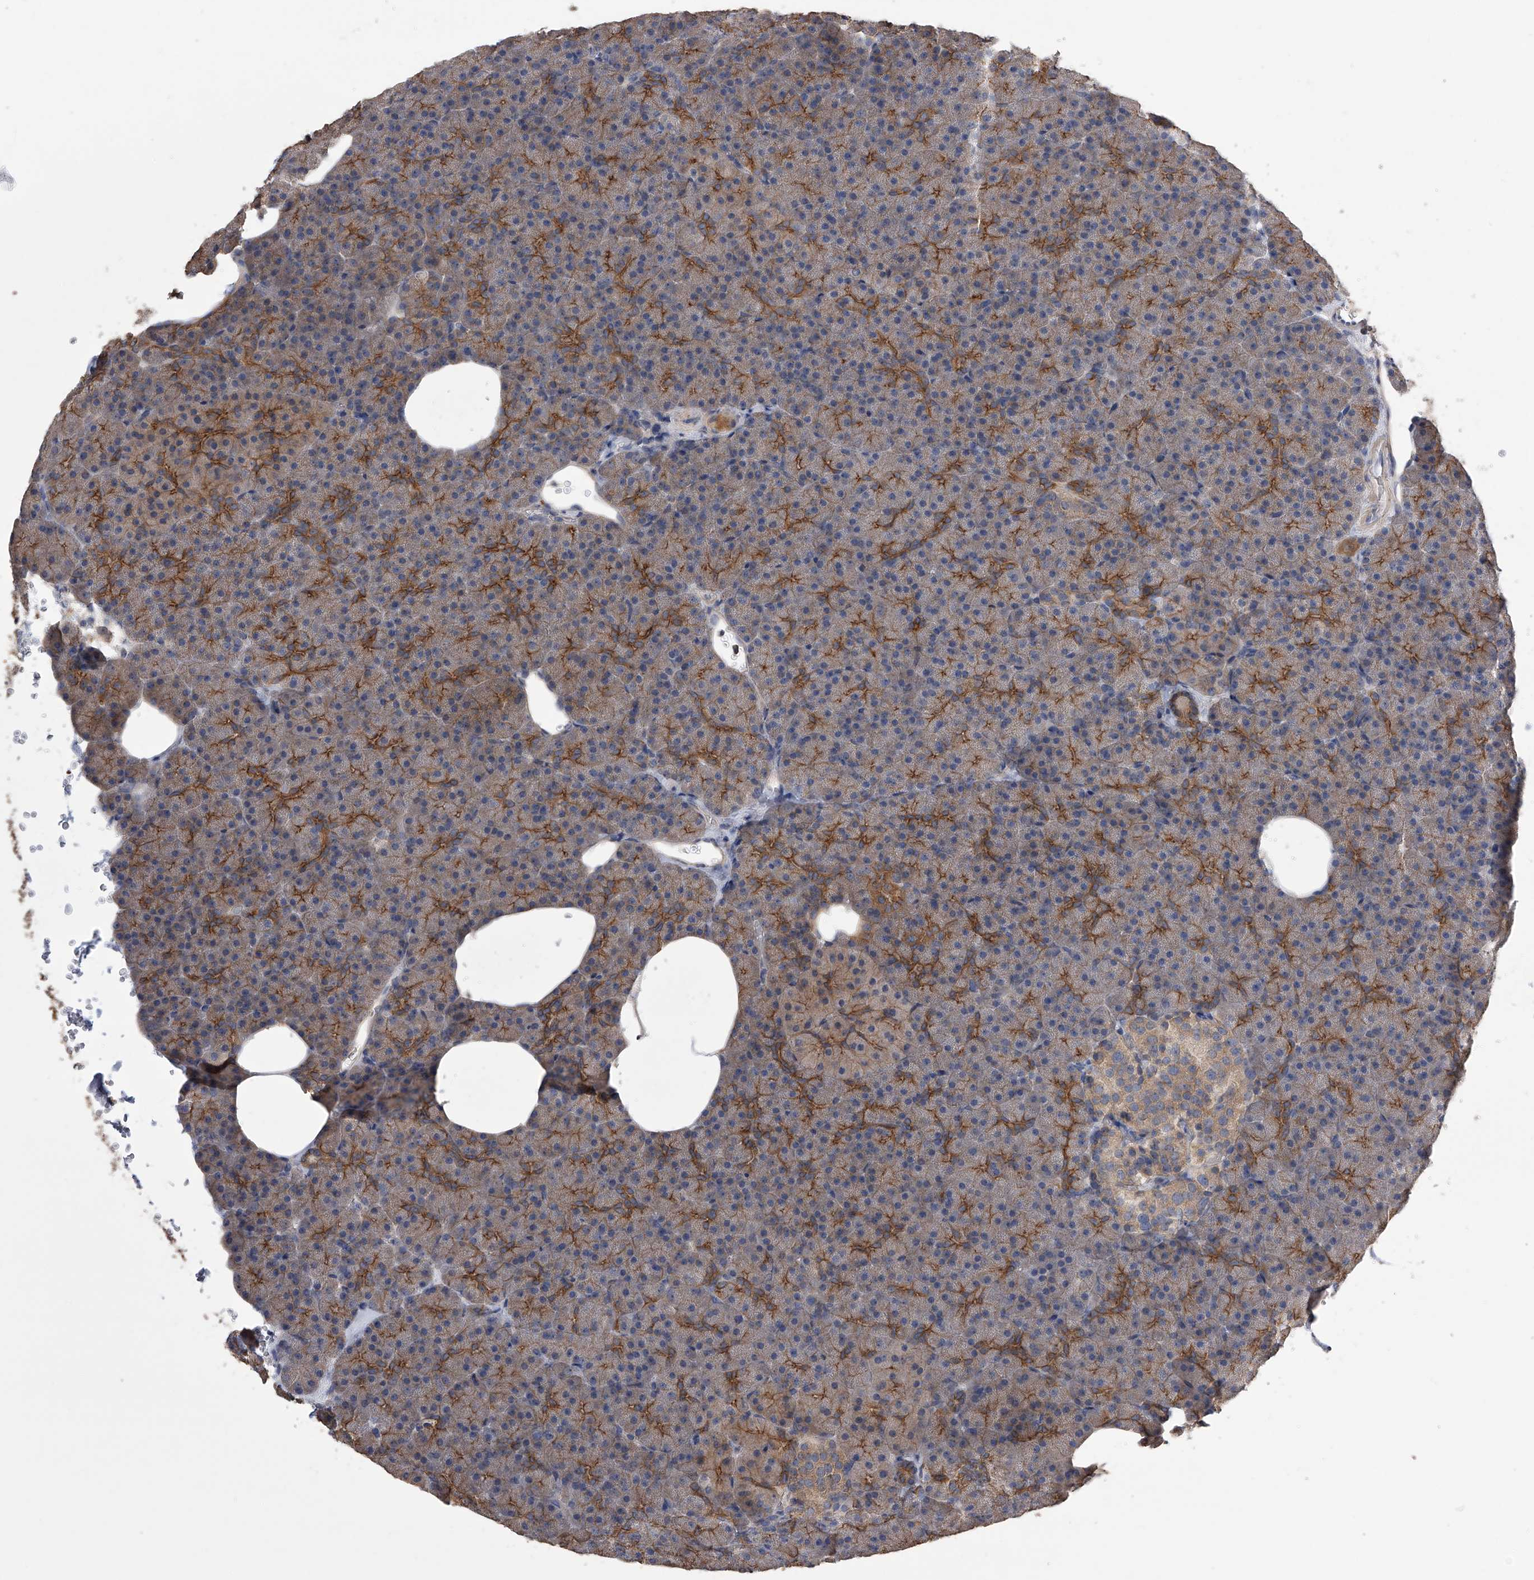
{"staining": {"intensity": "strong", "quantity": "25%-75%", "location": "cytoplasmic/membranous"}, "tissue": "pancreas", "cell_type": "Exocrine glandular cells", "image_type": "normal", "snomed": [{"axis": "morphology", "description": "Normal tissue, NOS"}, {"axis": "morphology", "description": "Carcinoid, malignant, NOS"}, {"axis": "topography", "description": "Pancreas"}], "caption": "Exocrine glandular cells show high levels of strong cytoplasmic/membranous staining in approximately 25%-75% of cells in normal pancreas. (DAB = brown stain, brightfield microscopy at high magnification).", "gene": "ZNF343", "patient": {"sex": "female", "age": 35}}